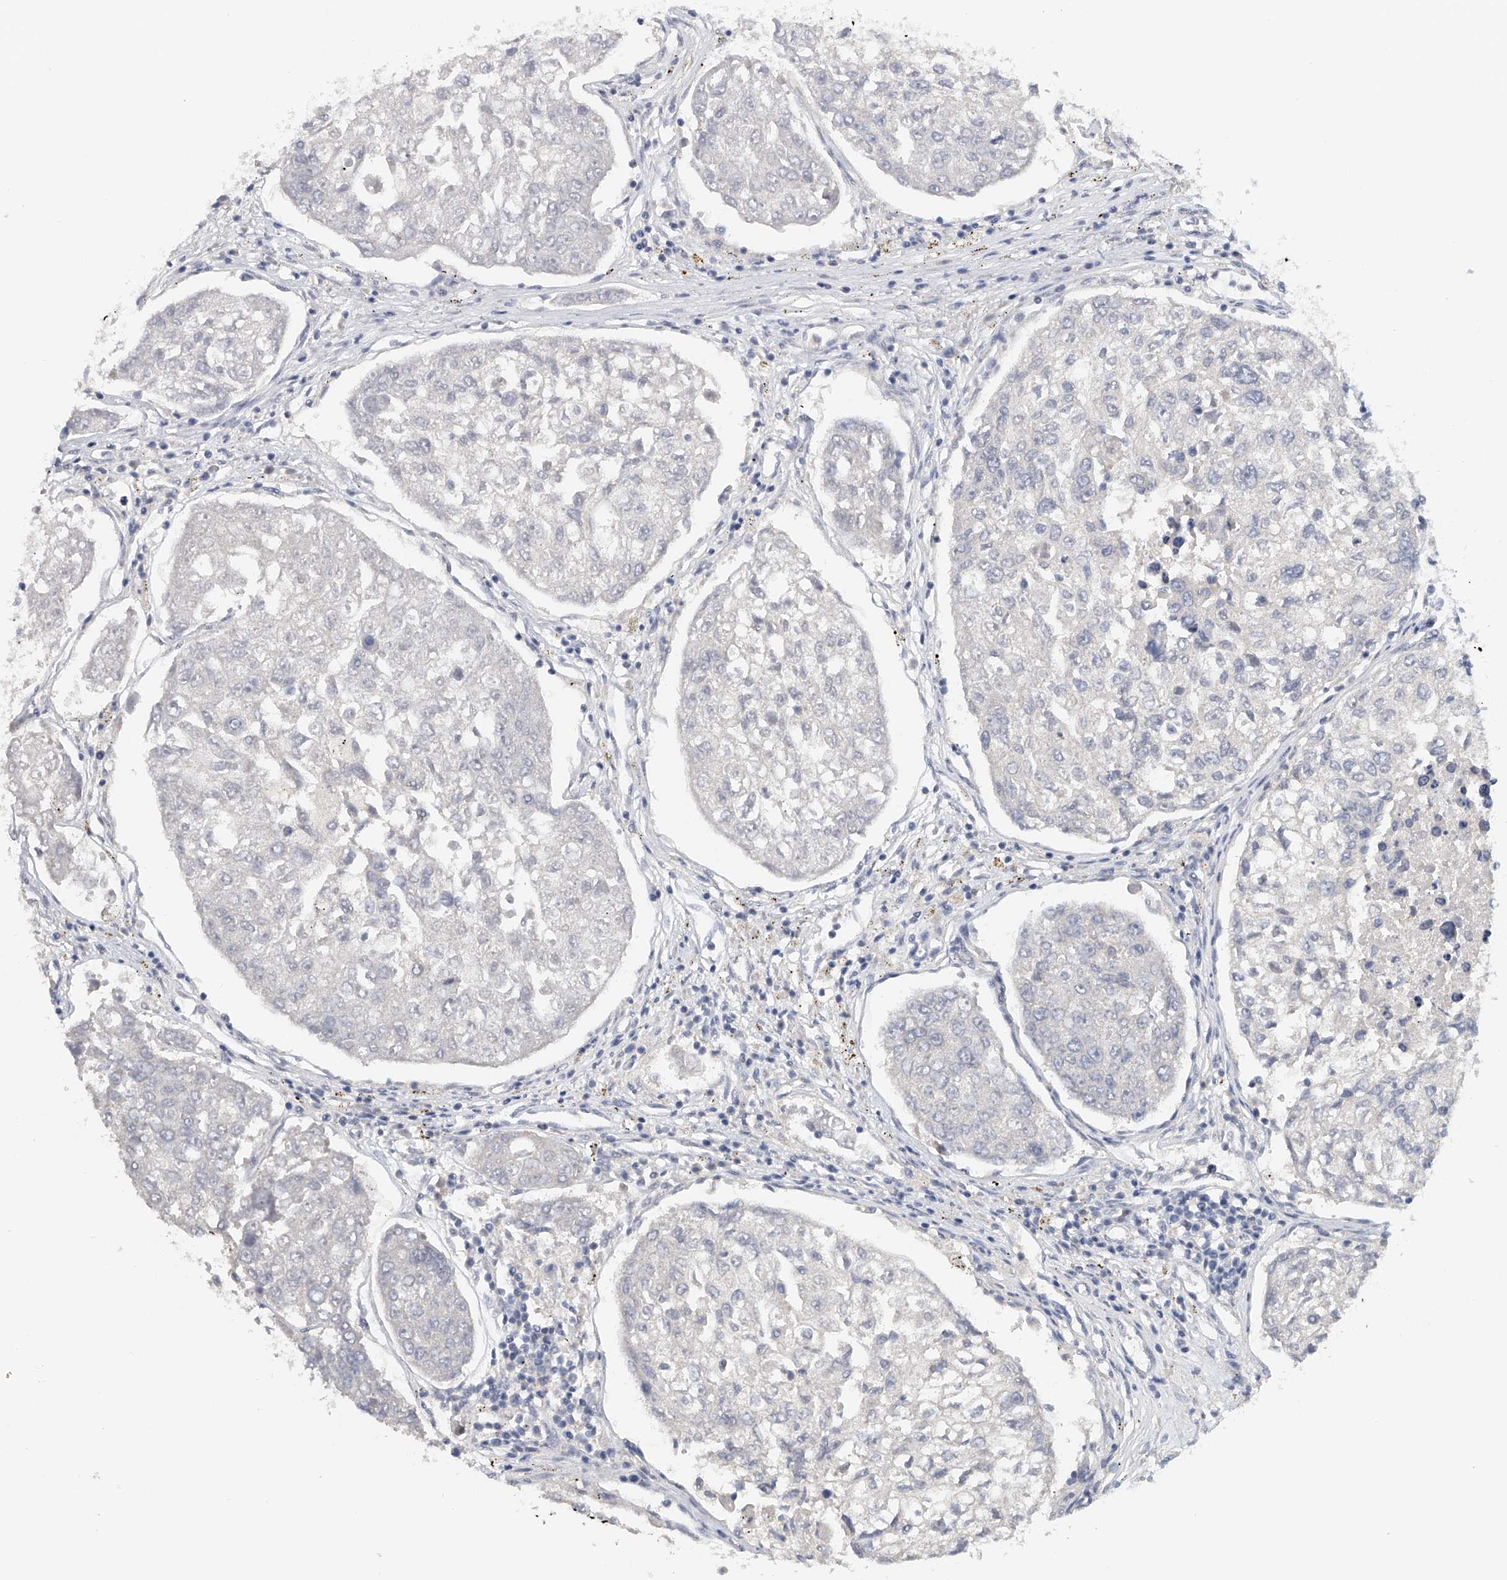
{"staining": {"intensity": "negative", "quantity": "none", "location": "none"}, "tissue": "urothelial cancer", "cell_type": "Tumor cells", "image_type": "cancer", "snomed": [{"axis": "morphology", "description": "Urothelial carcinoma, High grade"}, {"axis": "topography", "description": "Lymph node"}, {"axis": "topography", "description": "Urinary bladder"}], "caption": "Human urothelial carcinoma (high-grade) stained for a protein using immunohistochemistry reveals no staining in tumor cells.", "gene": "DDX43", "patient": {"sex": "male", "age": 51}}